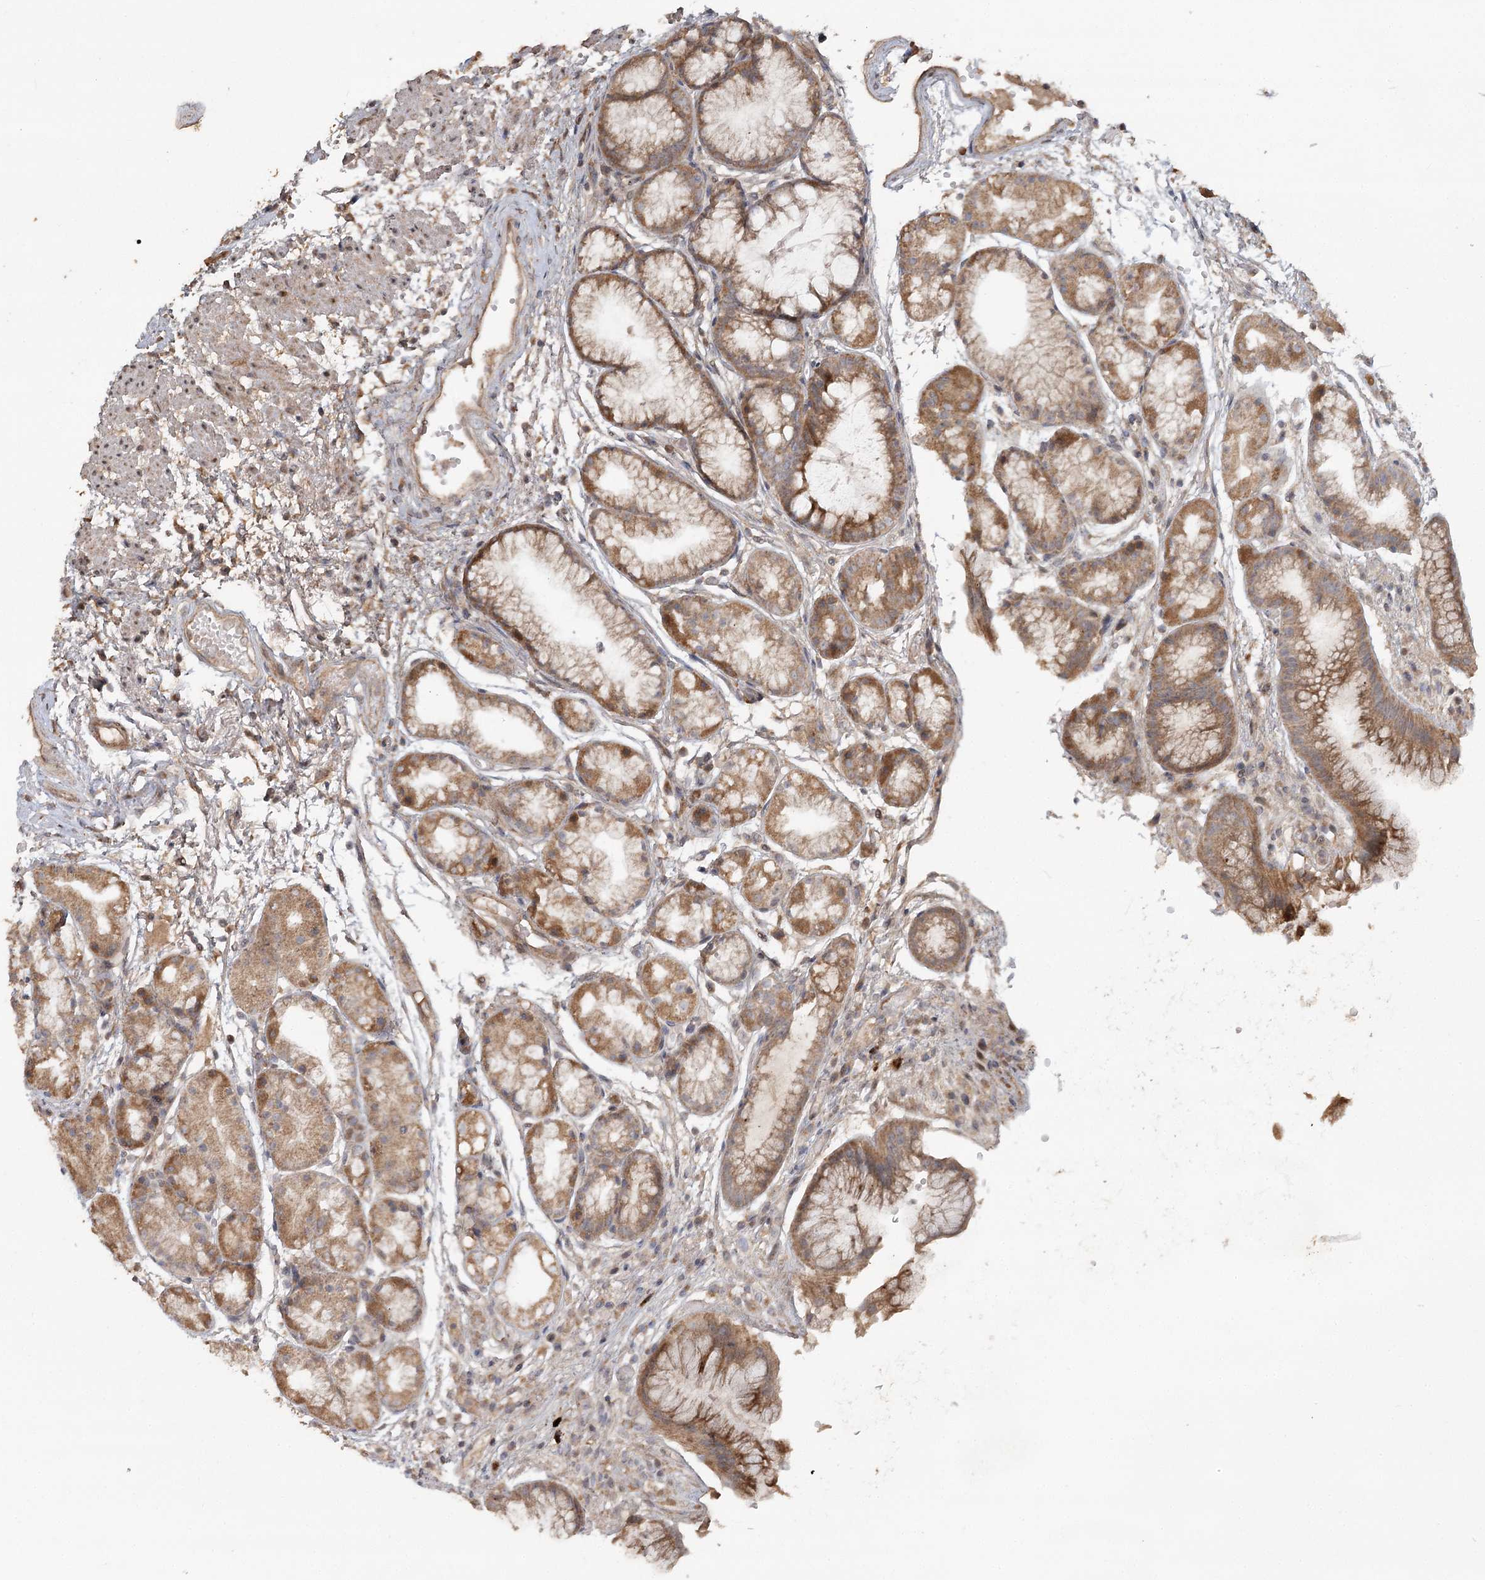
{"staining": {"intensity": "moderate", "quantity": ">75%", "location": "cytoplasmic/membranous"}, "tissue": "stomach", "cell_type": "Glandular cells", "image_type": "normal", "snomed": [{"axis": "morphology", "description": "Normal tissue, NOS"}, {"axis": "topography", "description": "Stomach, upper"}], "caption": "Glandular cells demonstrate medium levels of moderate cytoplasmic/membranous positivity in approximately >75% of cells in benign stomach. Nuclei are stained in blue.", "gene": "OBSL1", "patient": {"sex": "male", "age": 72}}